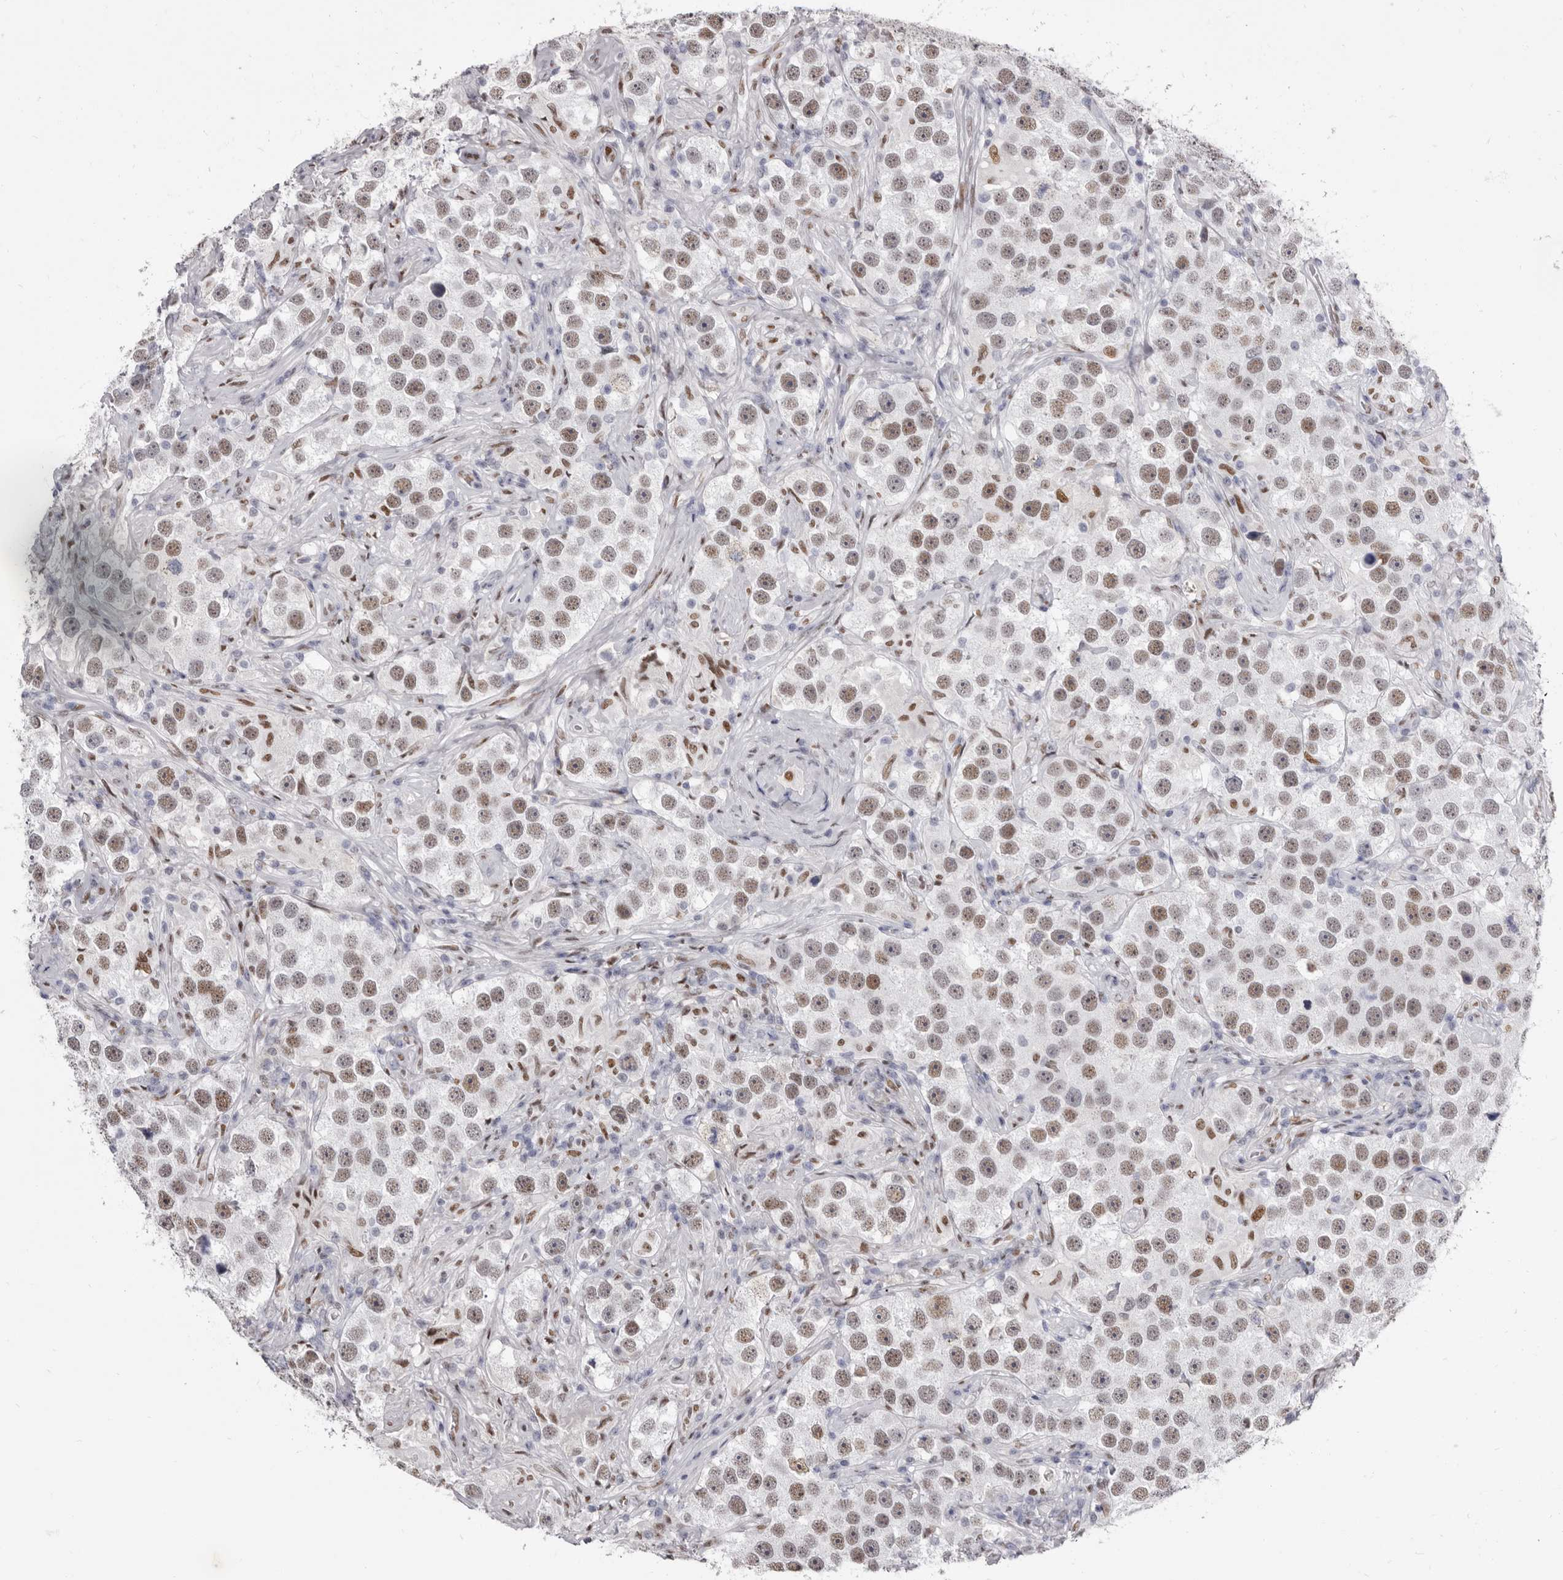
{"staining": {"intensity": "weak", "quantity": ">75%", "location": "nuclear"}, "tissue": "testis cancer", "cell_type": "Tumor cells", "image_type": "cancer", "snomed": [{"axis": "morphology", "description": "Seminoma, NOS"}, {"axis": "topography", "description": "Testis"}], "caption": "Brown immunohistochemical staining in testis cancer (seminoma) demonstrates weak nuclear staining in approximately >75% of tumor cells.", "gene": "ZNF326", "patient": {"sex": "male", "age": 49}}